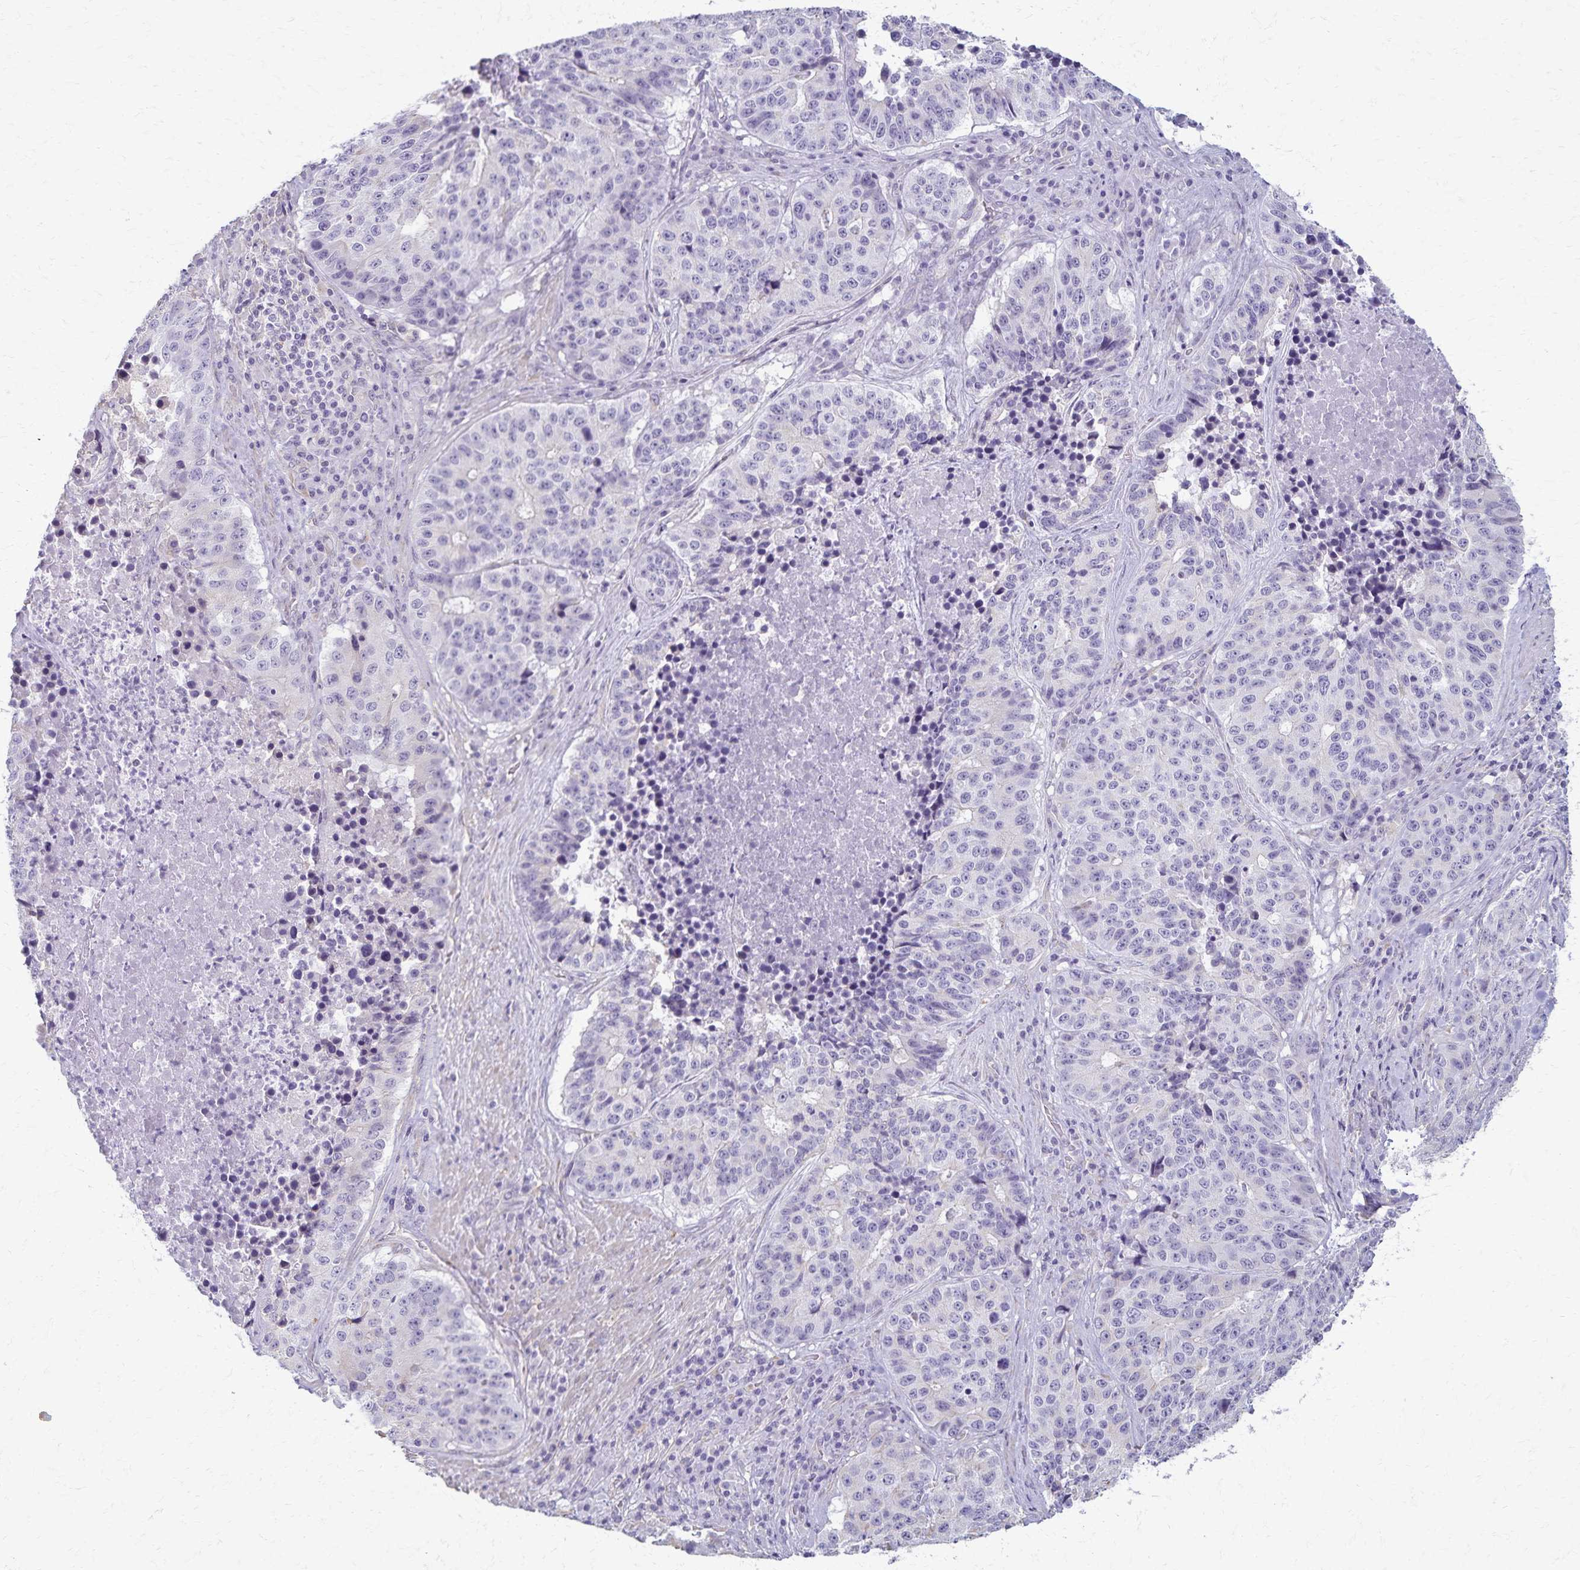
{"staining": {"intensity": "negative", "quantity": "none", "location": "none"}, "tissue": "stomach cancer", "cell_type": "Tumor cells", "image_type": "cancer", "snomed": [{"axis": "morphology", "description": "Adenocarcinoma, NOS"}, {"axis": "topography", "description": "Stomach"}], "caption": "Protein analysis of stomach adenocarcinoma reveals no significant expression in tumor cells.", "gene": "KISS1", "patient": {"sex": "male", "age": 71}}